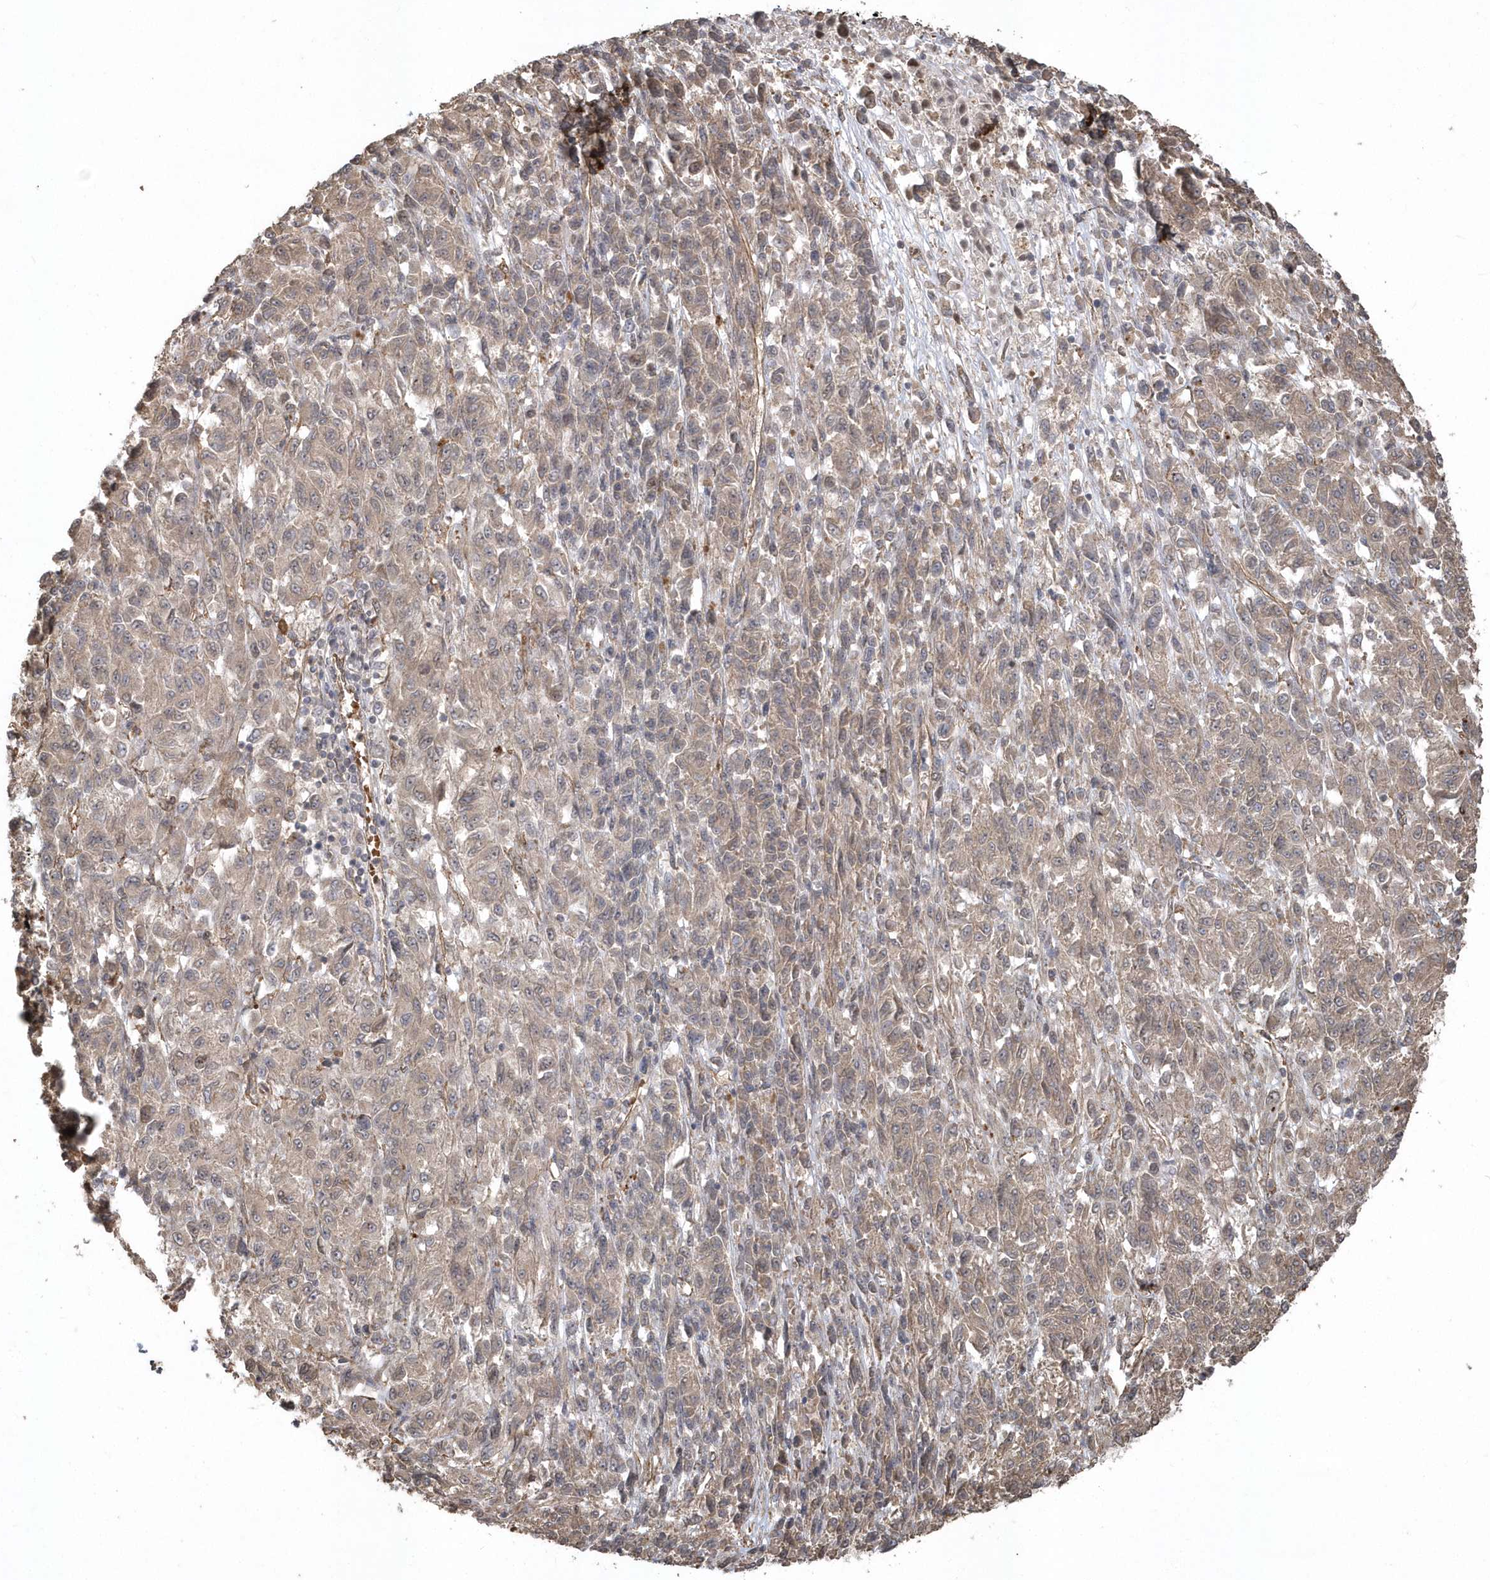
{"staining": {"intensity": "weak", "quantity": ">75%", "location": "cytoplasmic/membranous"}, "tissue": "melanoma", "cell_type": "Tumor cells", "image_type": "cancer", "snomed": [{"axis": "morphology", "description": "Malignant melanoma, Metastatic site"}, {"axis": "topography", "description": "Lung"}], "caption": "Human melanoma stained with a protein marker exhibits weak staining in tumor cells.", "gene": "HERPUD1", "patient": {"sex": "male", "age": 64}}